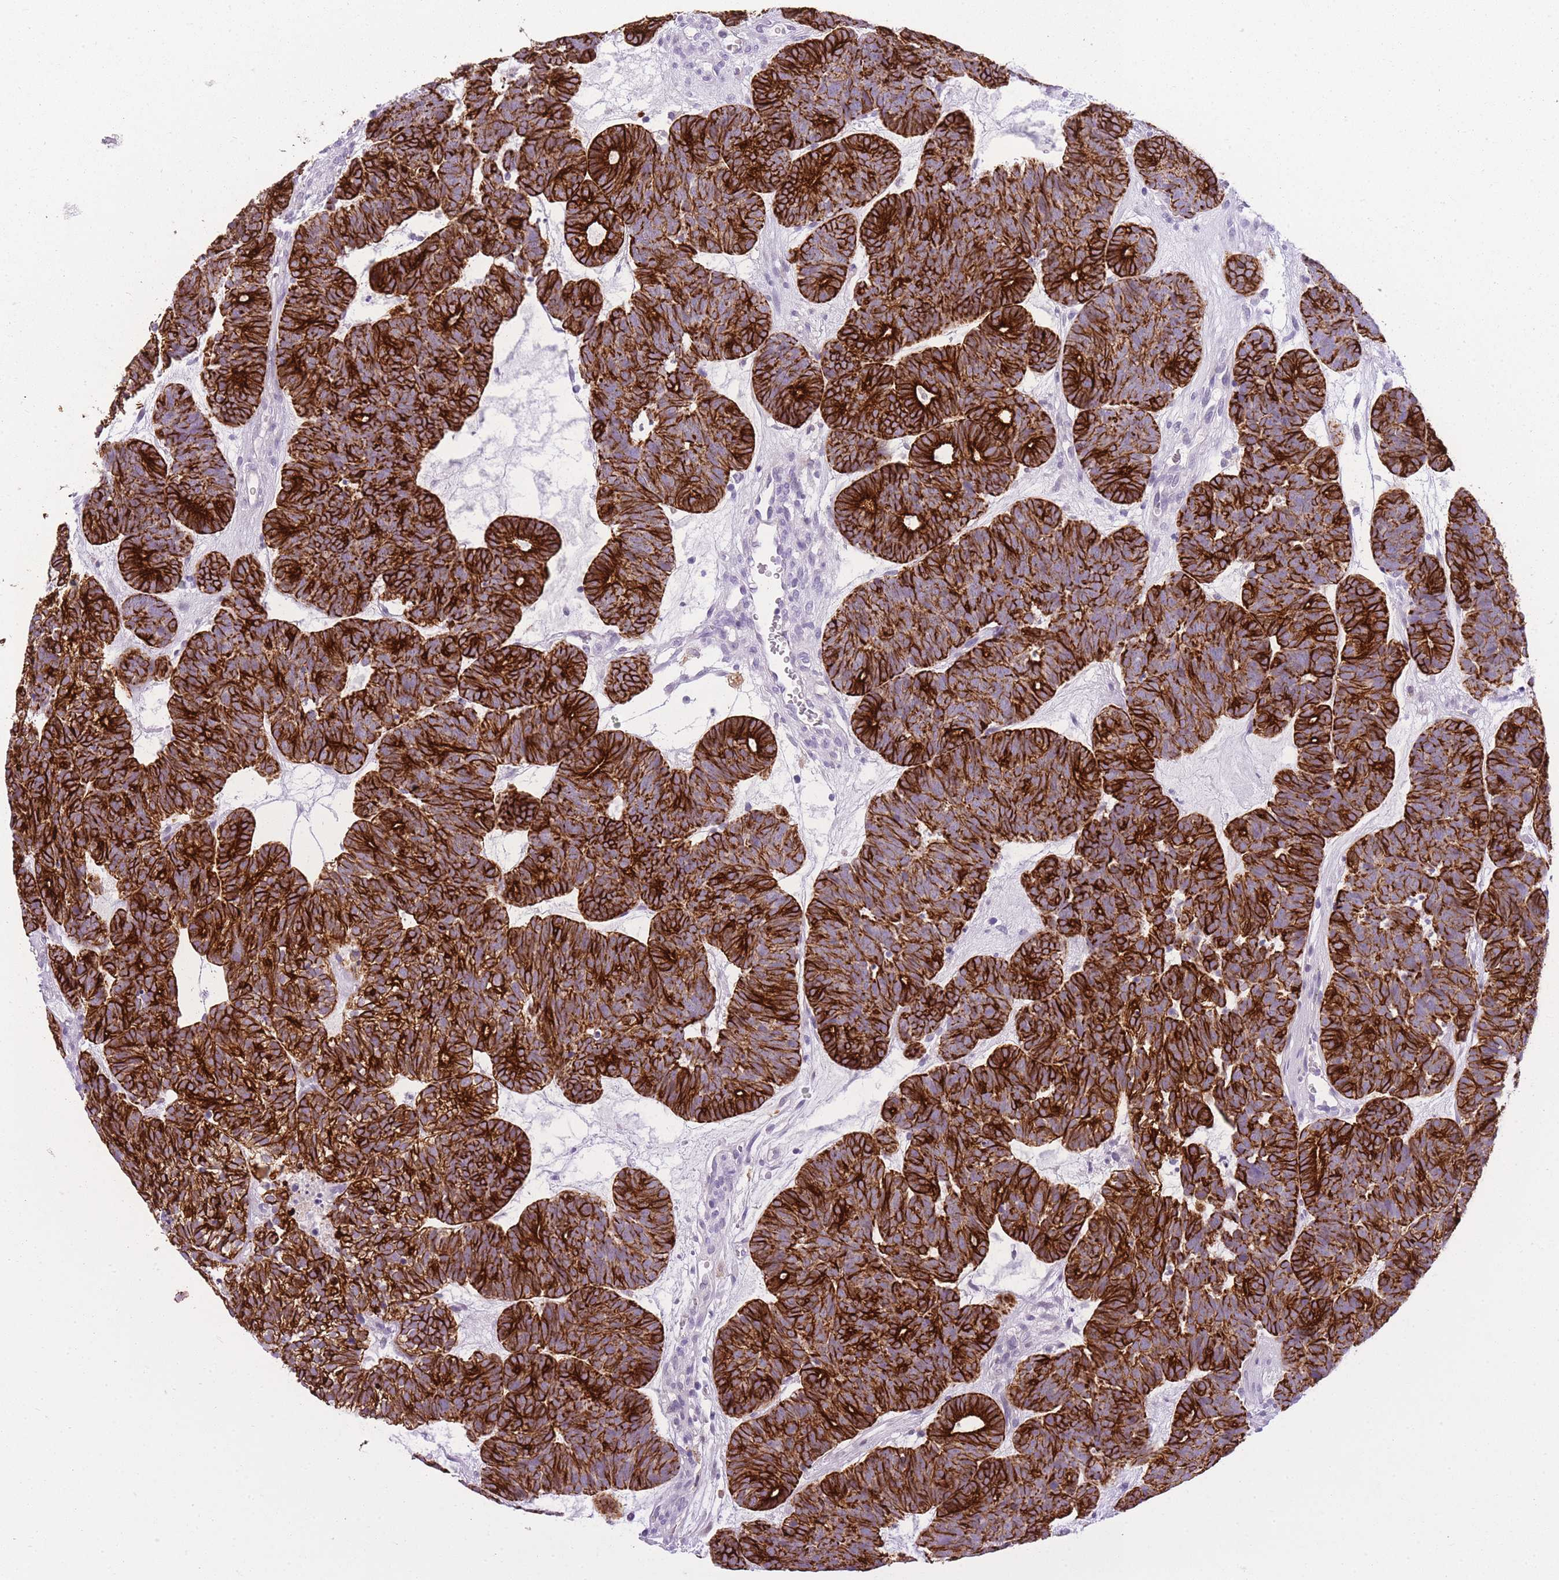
{"staining": {"intensity": "strong", "quantity": ">75%", "location": "cytoplasmic/membranous"}, "tissue": "head and neck cancer", "cell_type": "Tumor cells", "image_type": "cancer", "snomed": [{"axis": "morphology", "description": "Adenocarcinoma, NOS"}, {"axis": "topography", "description": "Head-Neck"}], "caption": "Immunohistochemical staining of head and neck cancer (adenocarcinoma) displays high levels of strong cytoplasmic/membranous positivity in about >75% of tumor cells. (Brightfield microscopy of DAB IHC at high magnification).", "gene": "RADX", "patient": {"sex": "female", "age": 81}}